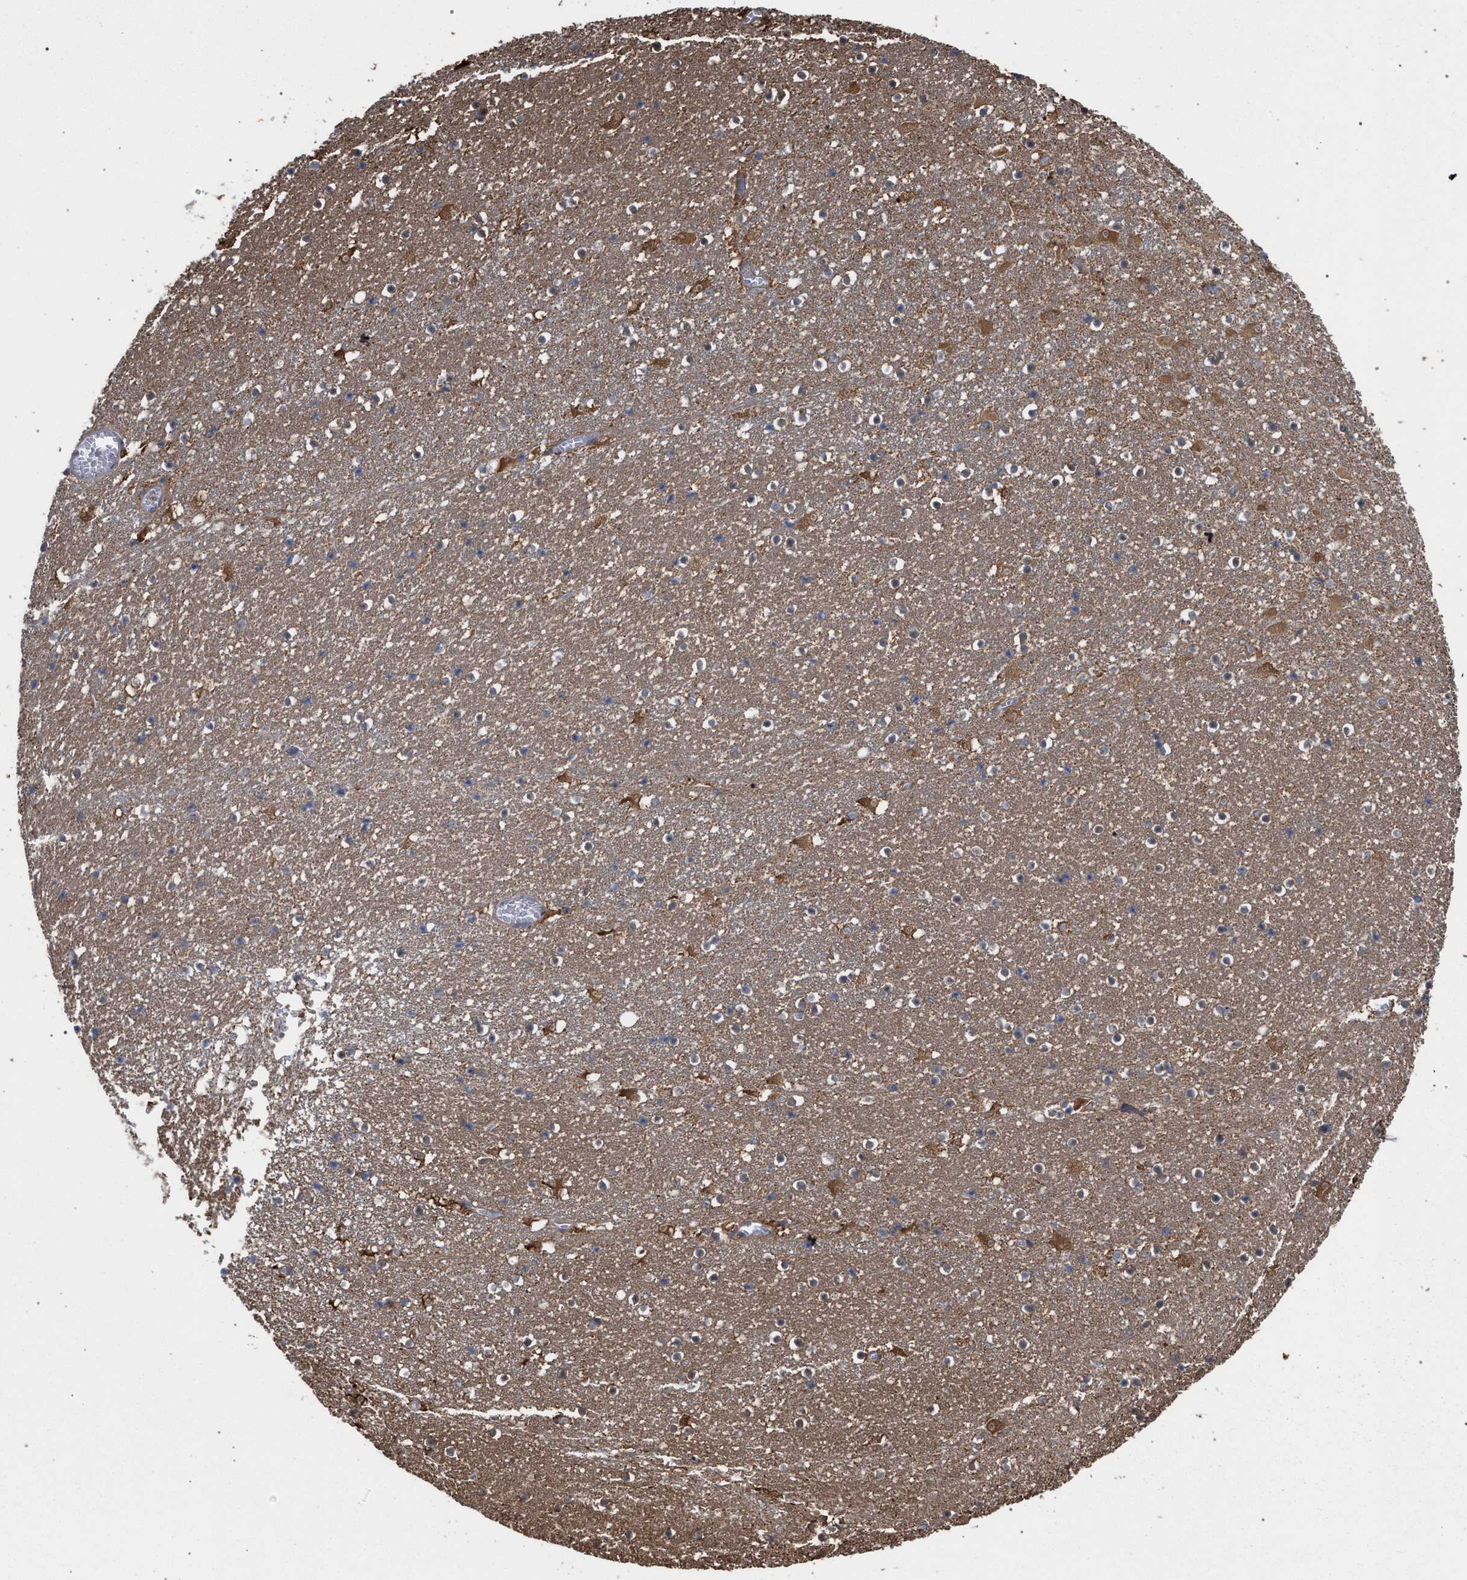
{"staining": {"intensity": "moderate", "quantity": "<25%", "location": "cytoplasmic/membranous"}, "tissue": "caudate", "cell_type": "Glial cells", "image_type": "normal", "snomed": [{"axis": "morphology", "description": "Normal tissue, NOS"}, {"axis": "topography", "description": "Lateral ventricle wall"}], "caption": "High-power microscopy captured an immunohistochemistry histopathology image of benign caudate, revealing moderate cytoplasmic/membranous expression in about <25% of glial cells. (DAB = brown stain, brightfield microscopy at high magnification).", "gene": "FHOD3", "patient": {"sex": "male", "age": 45}}